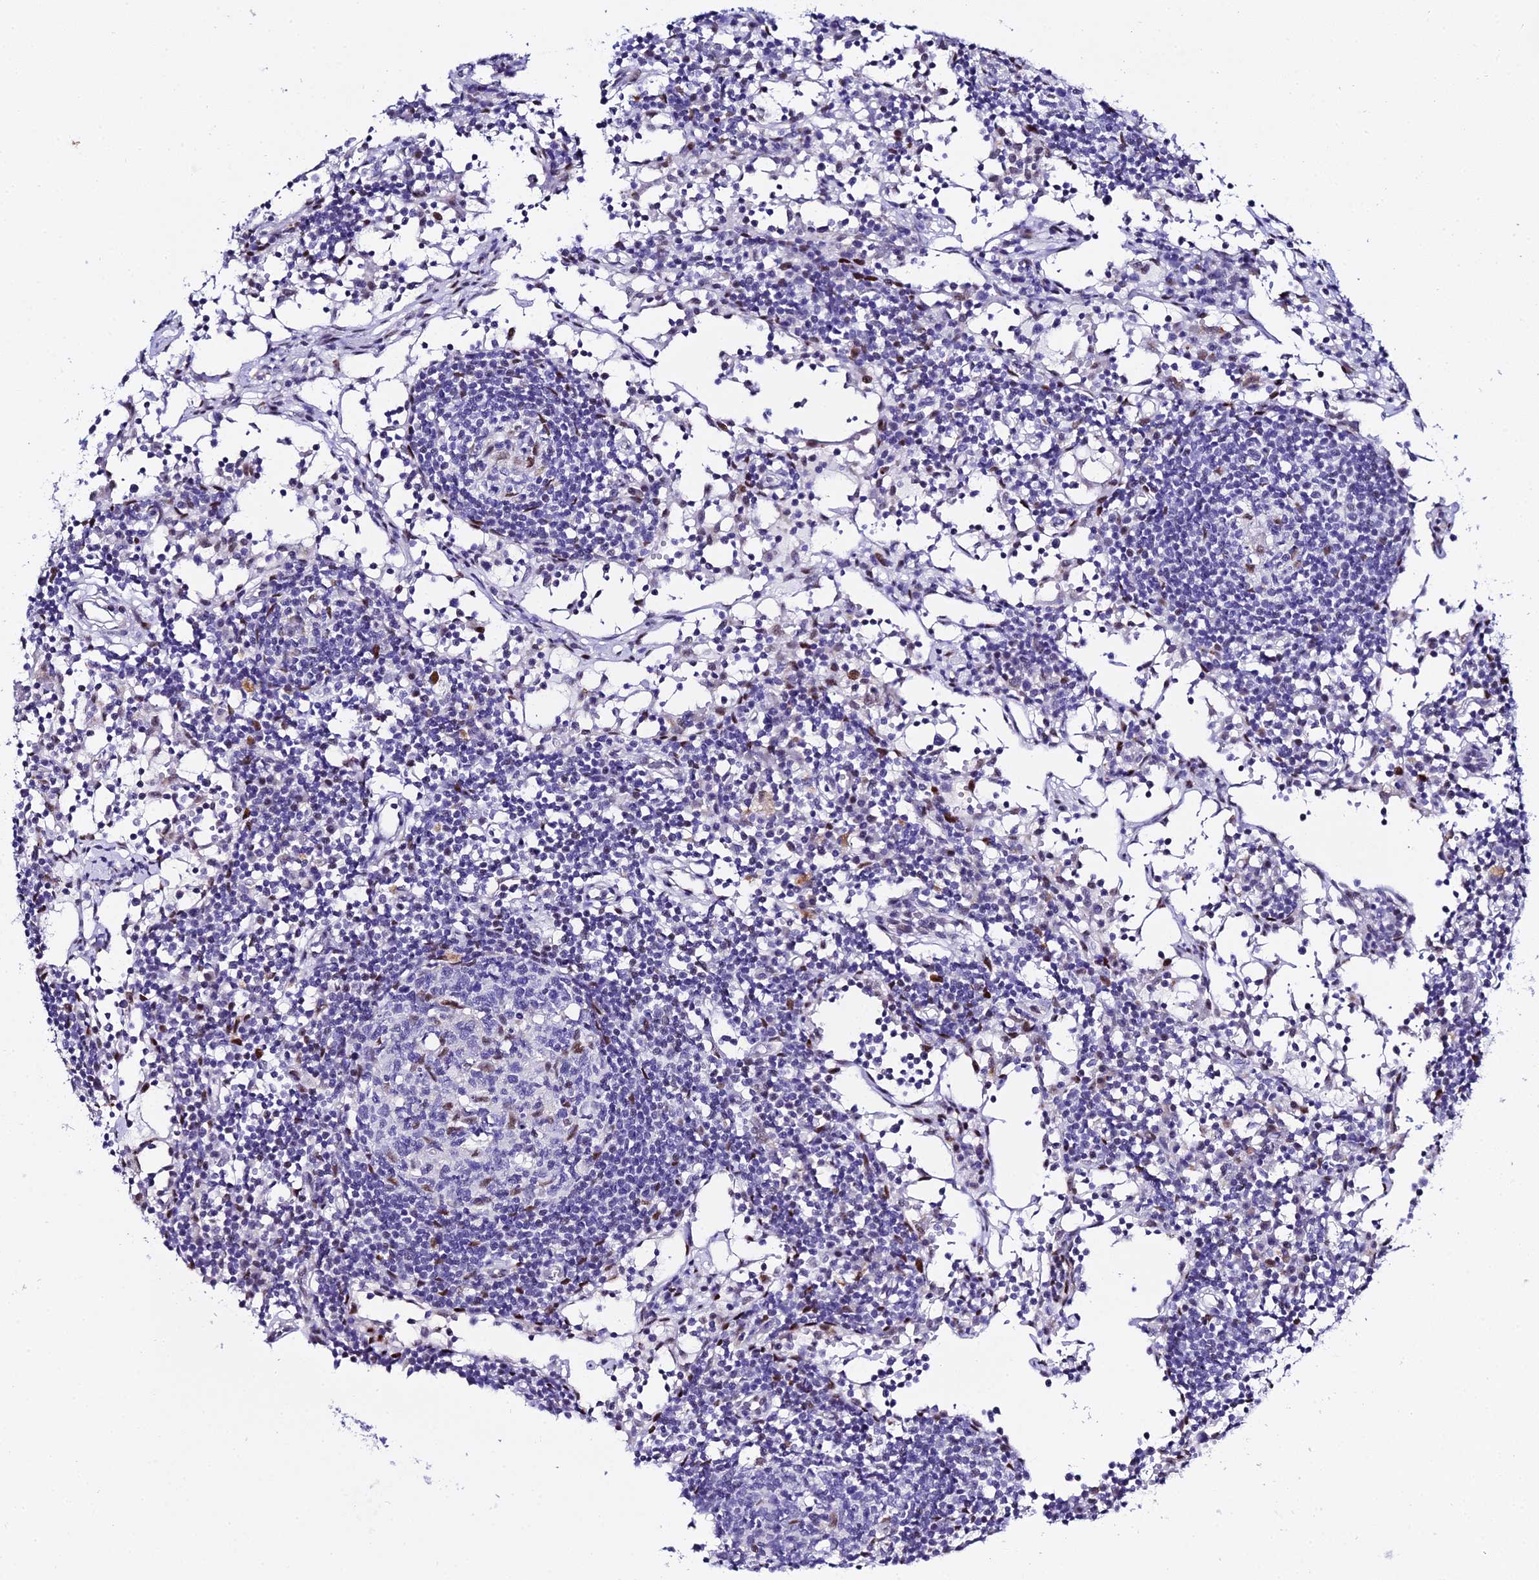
{"staining": {"intensity": "weak", "quantity": "<25%", "location": "nuclear"}, "tissue": "lymph node", "cell_type": "Germinal center cells", "image_type": "normal", "snomed": [{"axis": "morphology", "description": "Normal tissue, NOS"}, {"axis": "topography", "description": "Lymph node"}], "caption": "DAB (3,3'-diaminobenzidine) immunohistochemical staining of benign lymph node shows no significant staining in germinal center cells. (DAB immunohistochemistry visualized using brightfield microscopy, high magnification).", "gene": "POFUT2", "patient": {"sex": "female", "age": 55}}